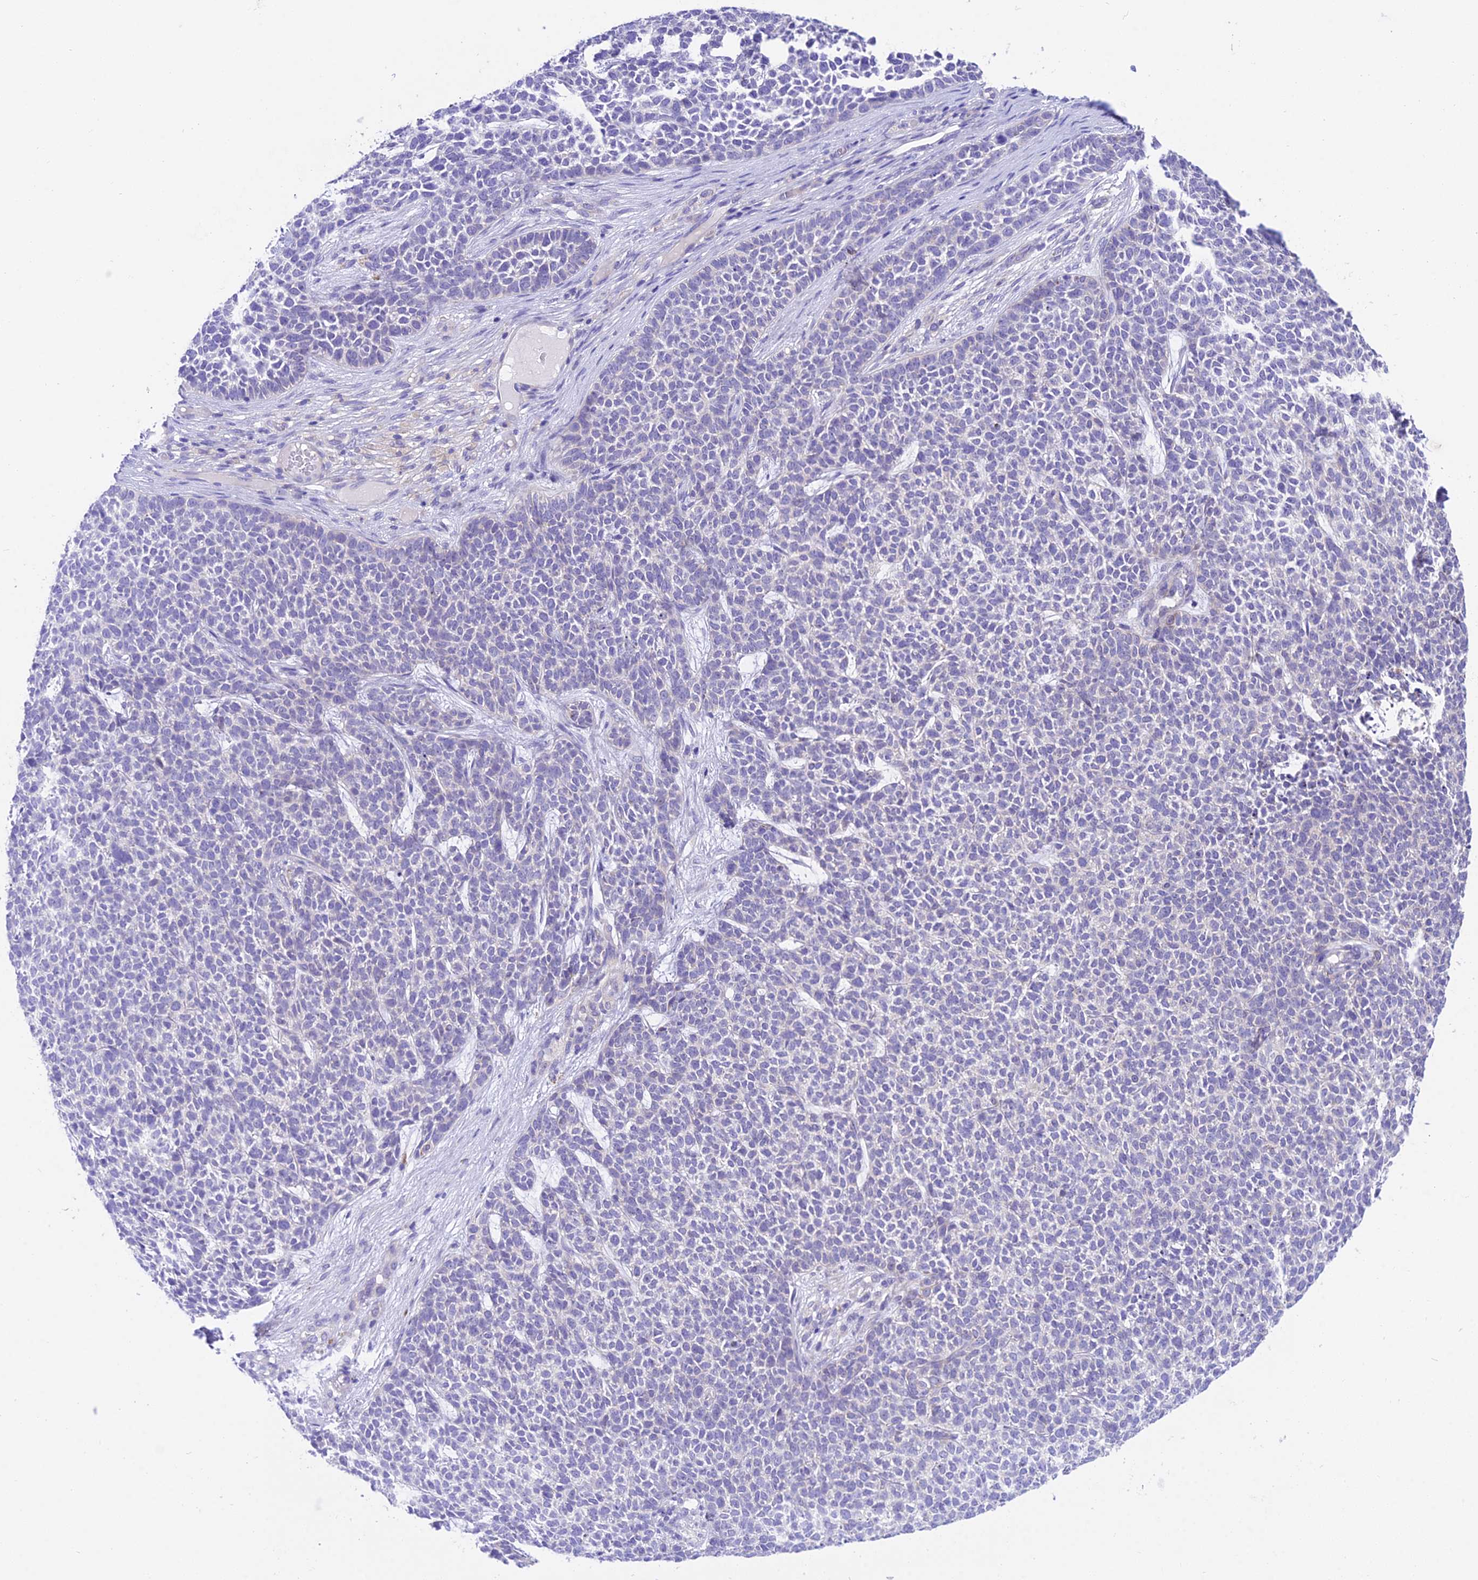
{"staining": {"intensity": "negative", "quantity": "none", "location": "none"}, "tissue": "skin cancer", "cell_type": "Tumor cells", "image_type": "cancer", "snomed": [{"axis": "morphology", "description": "Basal cell carcinoma"}, {"axis": "topography", "description": "Skin"}], "caption": "This is an immunohistochemistry (IHC) image of skin cancer (basal cell carcinoma). There is no expression in tumor cells.", "gene": "TRIM43B", "patient": {"sex": "female", "age": 84}}